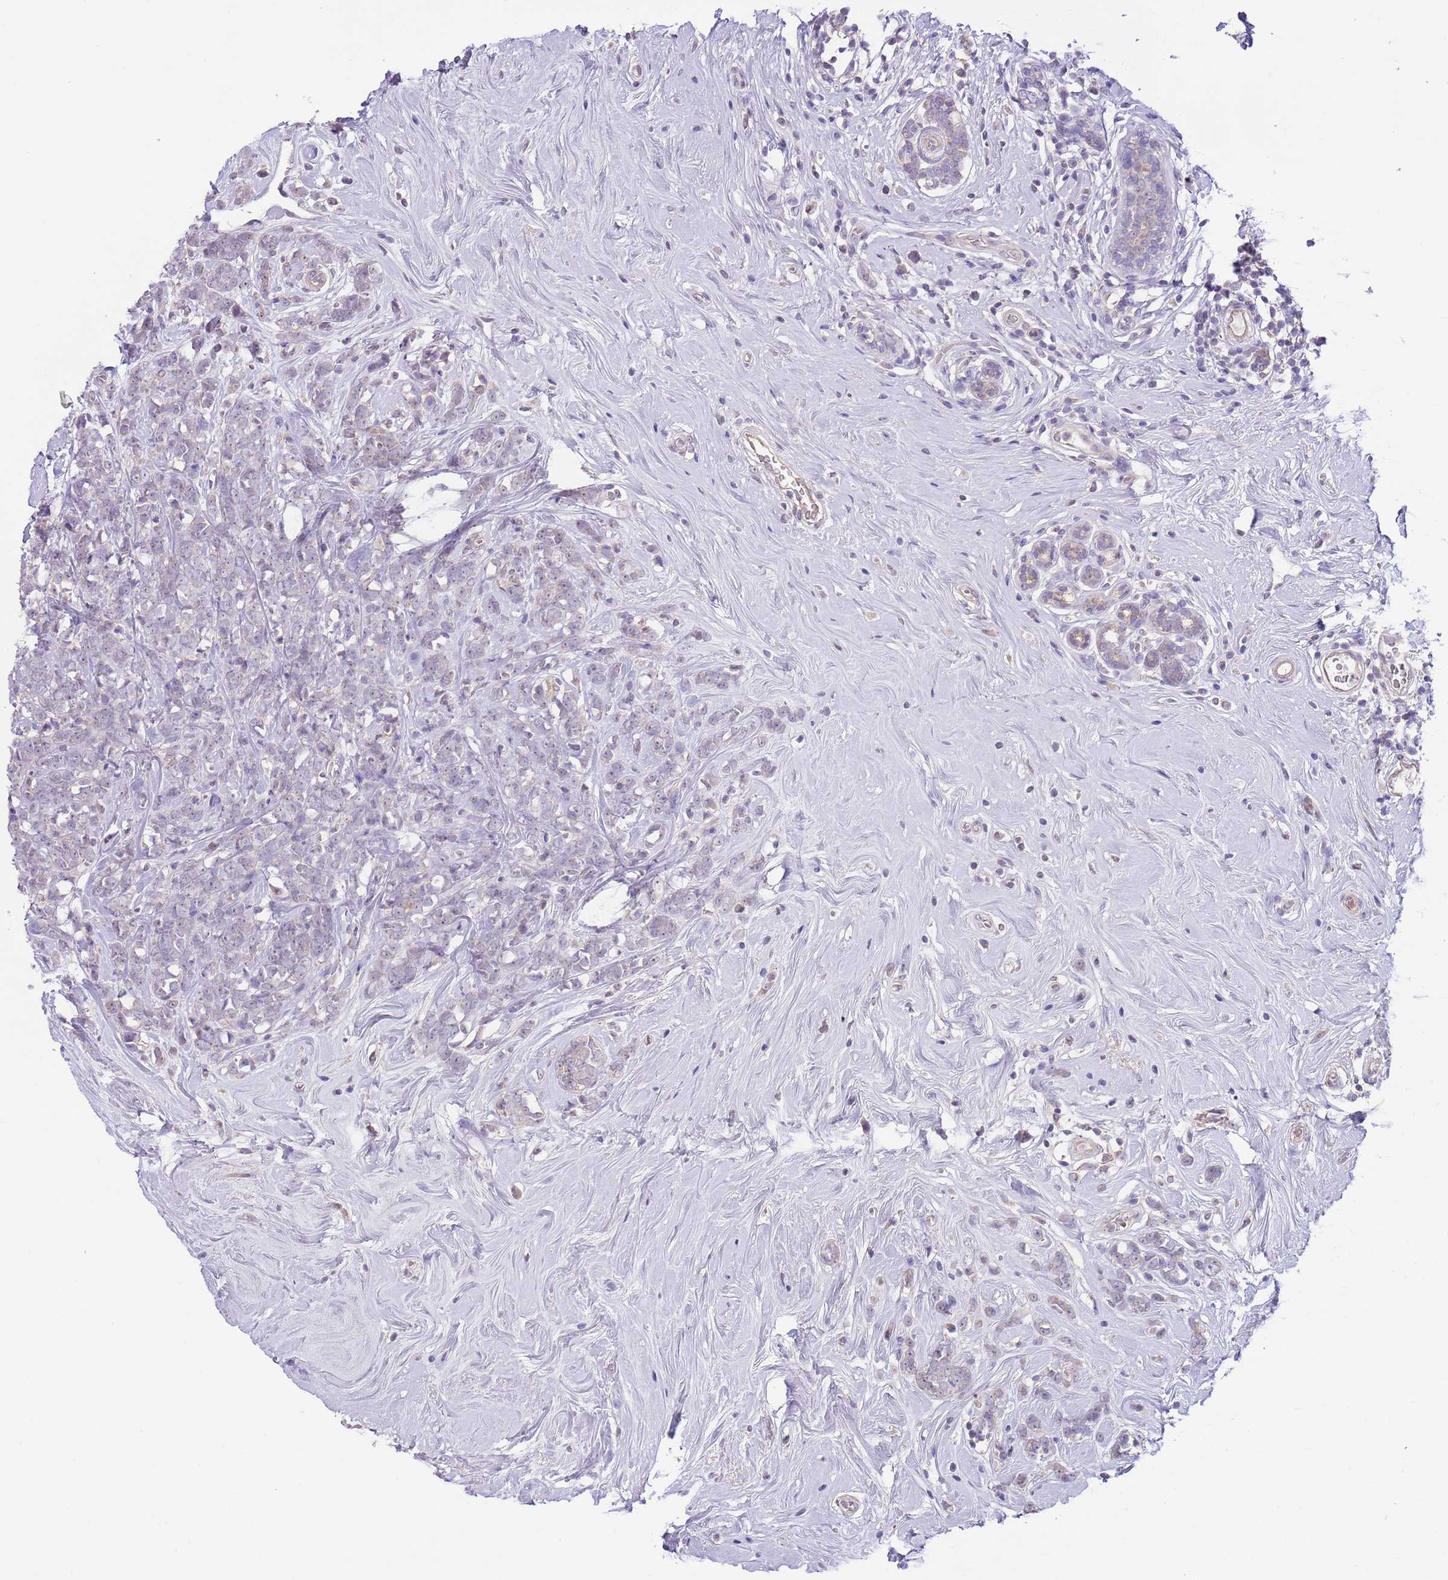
{"staining": {"intensity": "negative", "quantity": "none", "location": "none"}, "tissue": "breast cancer", "cell_type": "Tumor cells", "image_type": "cancer", "snomed": [{"axis": "morphology", "description": "Lobular carcinoma"}, {"axis": "topography", "description": "Breast"}], "caption": "DAB (3,3'-diaminobenzidine) immunohistochemical staining of human breast cancer (lobular carcinoma) exhibits no significant positivity in tumor cells.", "gene": "AP1S2", "patient": {"sex": "female", "age": 58}}